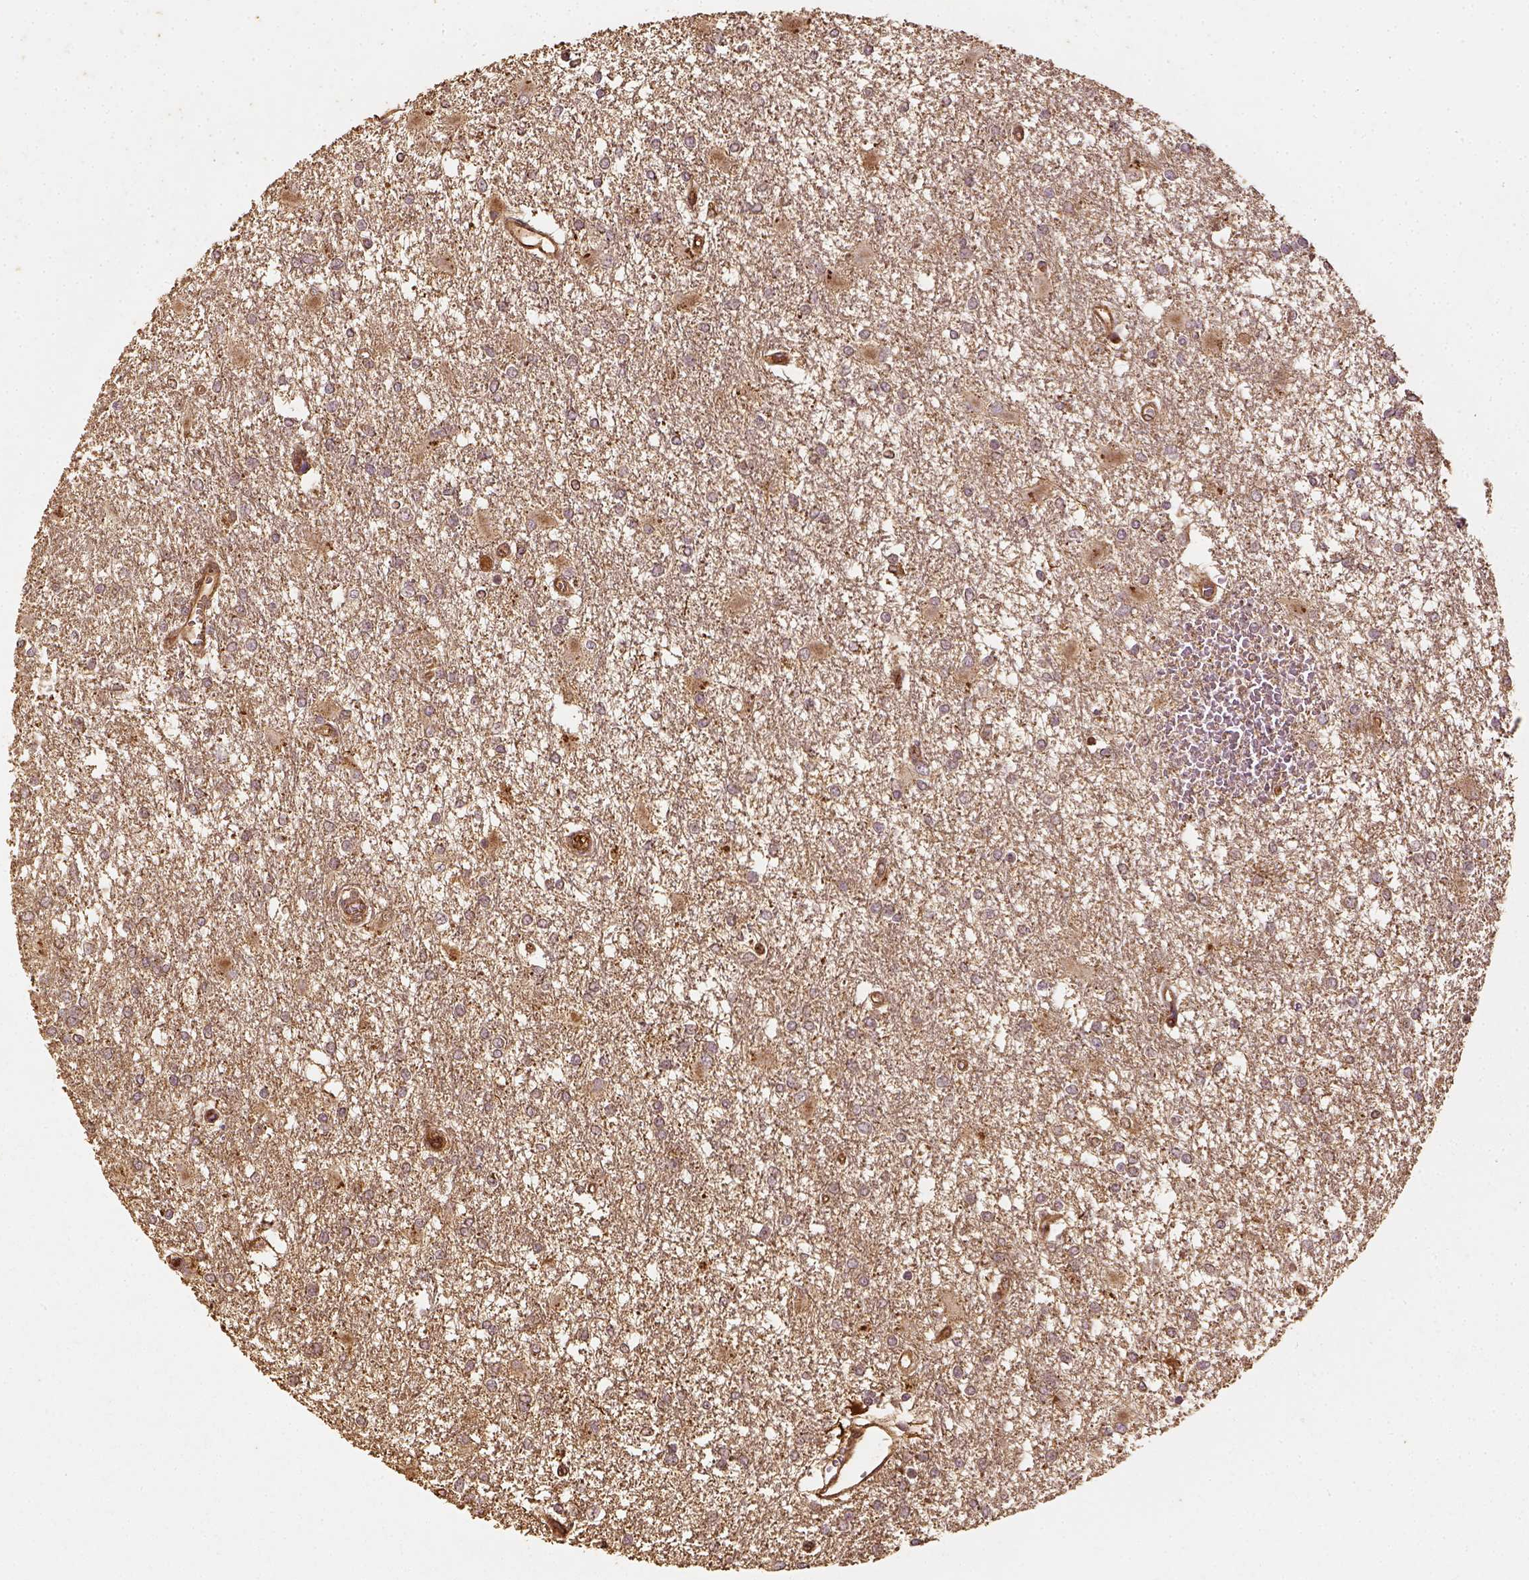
{"staining": {"intensity": "weak", "quantity": ">75%", "location": "cytoplasmic/membranous"}, "tissue": "glioma", "cell_type": "Tumor cells", "image_type": "cancer", "snomed": [{"axis": "morphology", "description": "Glioma, malignant, High grade"}, {"axis": "topography", "description": "Cerebral cortex"}], "caption": "The histopathology image reveals immunohistochemical staining of malignant glioma (high-grade). There is weak cytoplasmic/membranous positivity is identified in about >75% of tumor cells.", "gene": "VEGFA", "patient": {"sex": "male", "age": 79}}